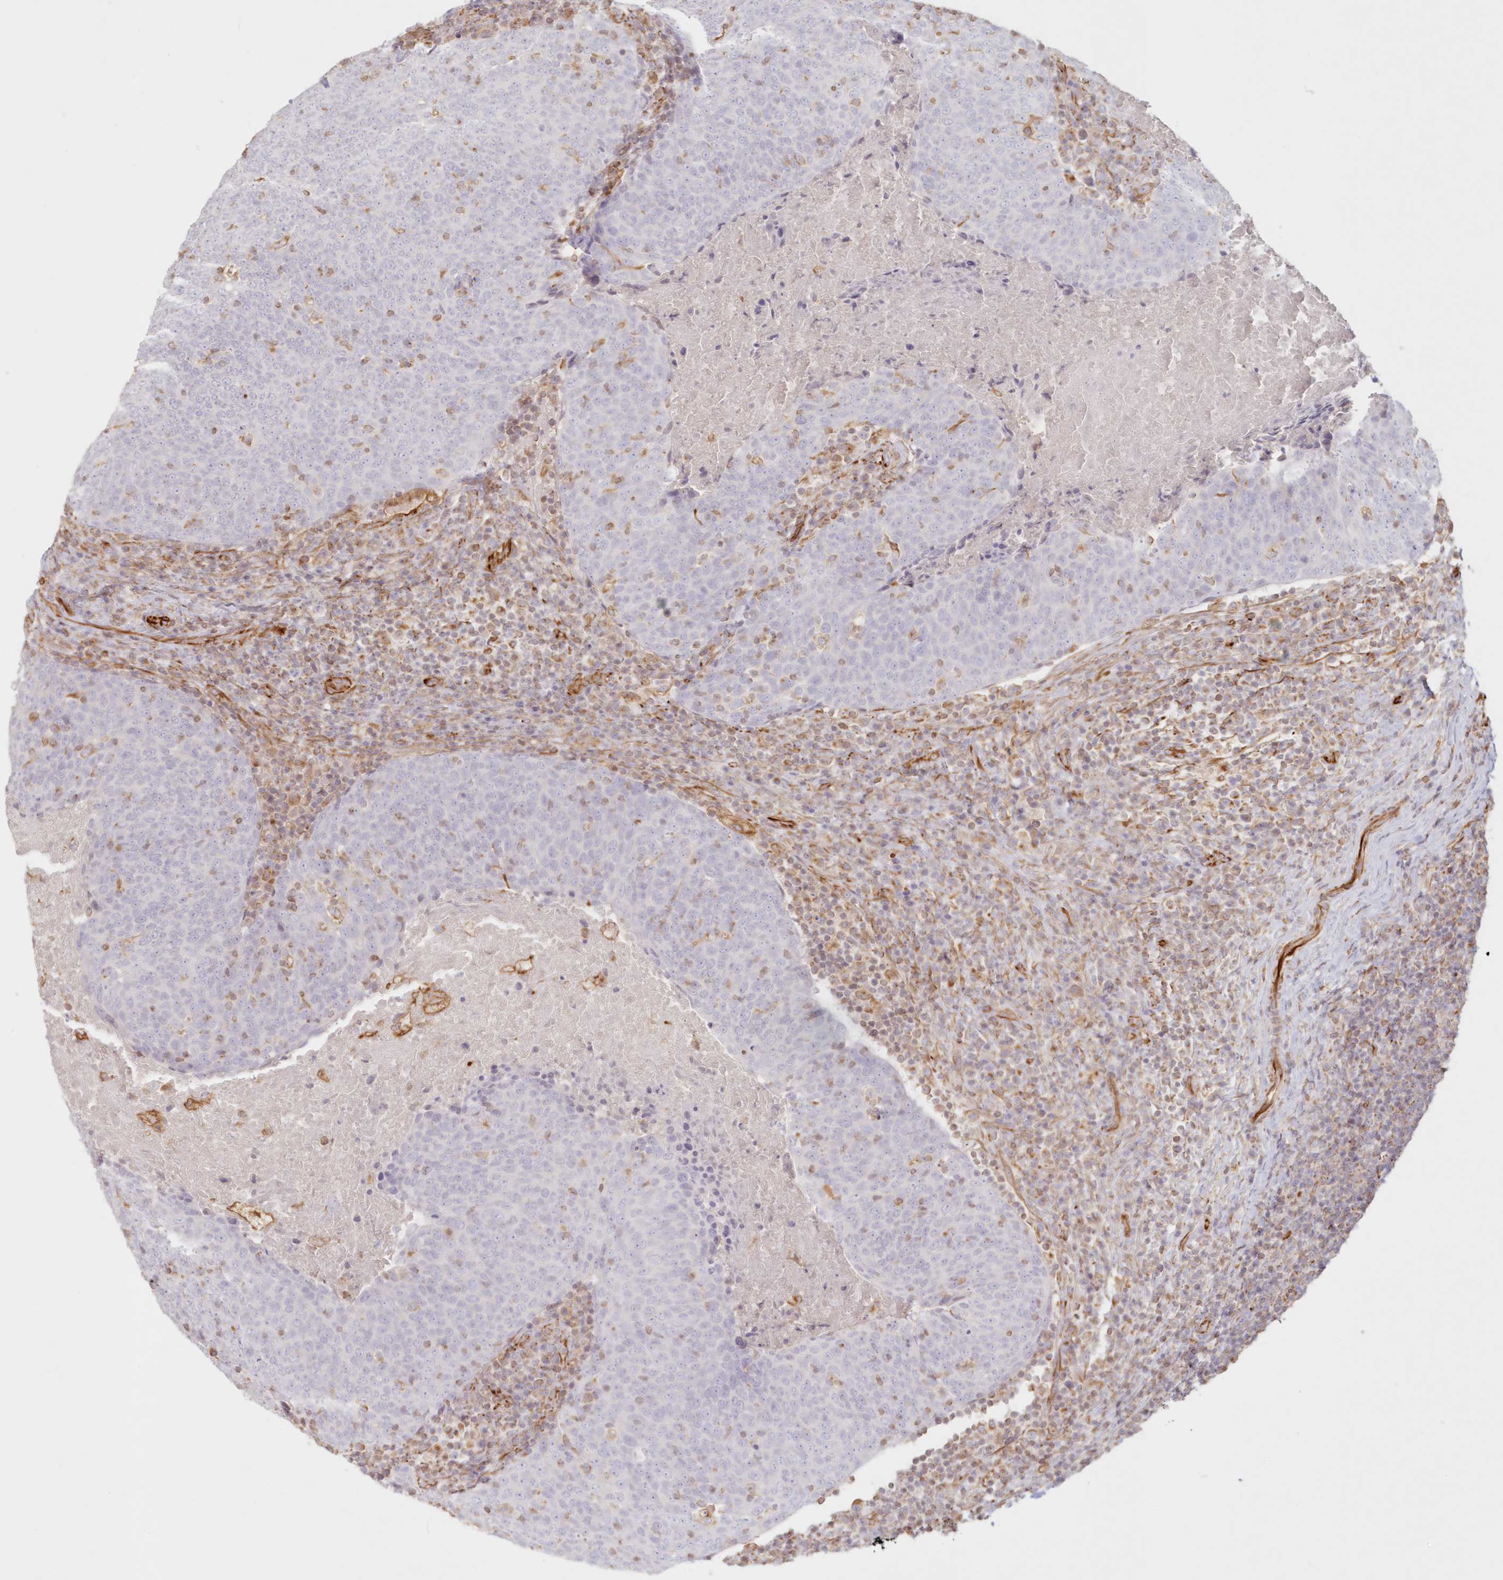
{"staining": {"intensity": "negative", "quantity": "none", "location": "none"}, "tissue": "head and neck cancer", "cell_type": "Tumor cells", "image_type": "cancer", "snomed": [{"axis": "morphology", "description": "Squamous cell carcinoma, NOS"}, {"axis": "morphology", "description": "Squamous cell carcinoma, metastatic, NOS"}, {"axis": "topography", "description": "Lymph node"}, {"axis": "topography", "description": "Head-Neck"}], "caption": "Immunohistochemistry (IHC) image of neoplastic tissue: human squamous cell carcinoma (head and neck) stained with DAB (3,3'-diaminobenzidine) demonstrates no significant protein expression in tumor cells.", "gene": "DMRTB1", "patient": {"sex": "male", "age": 62}}